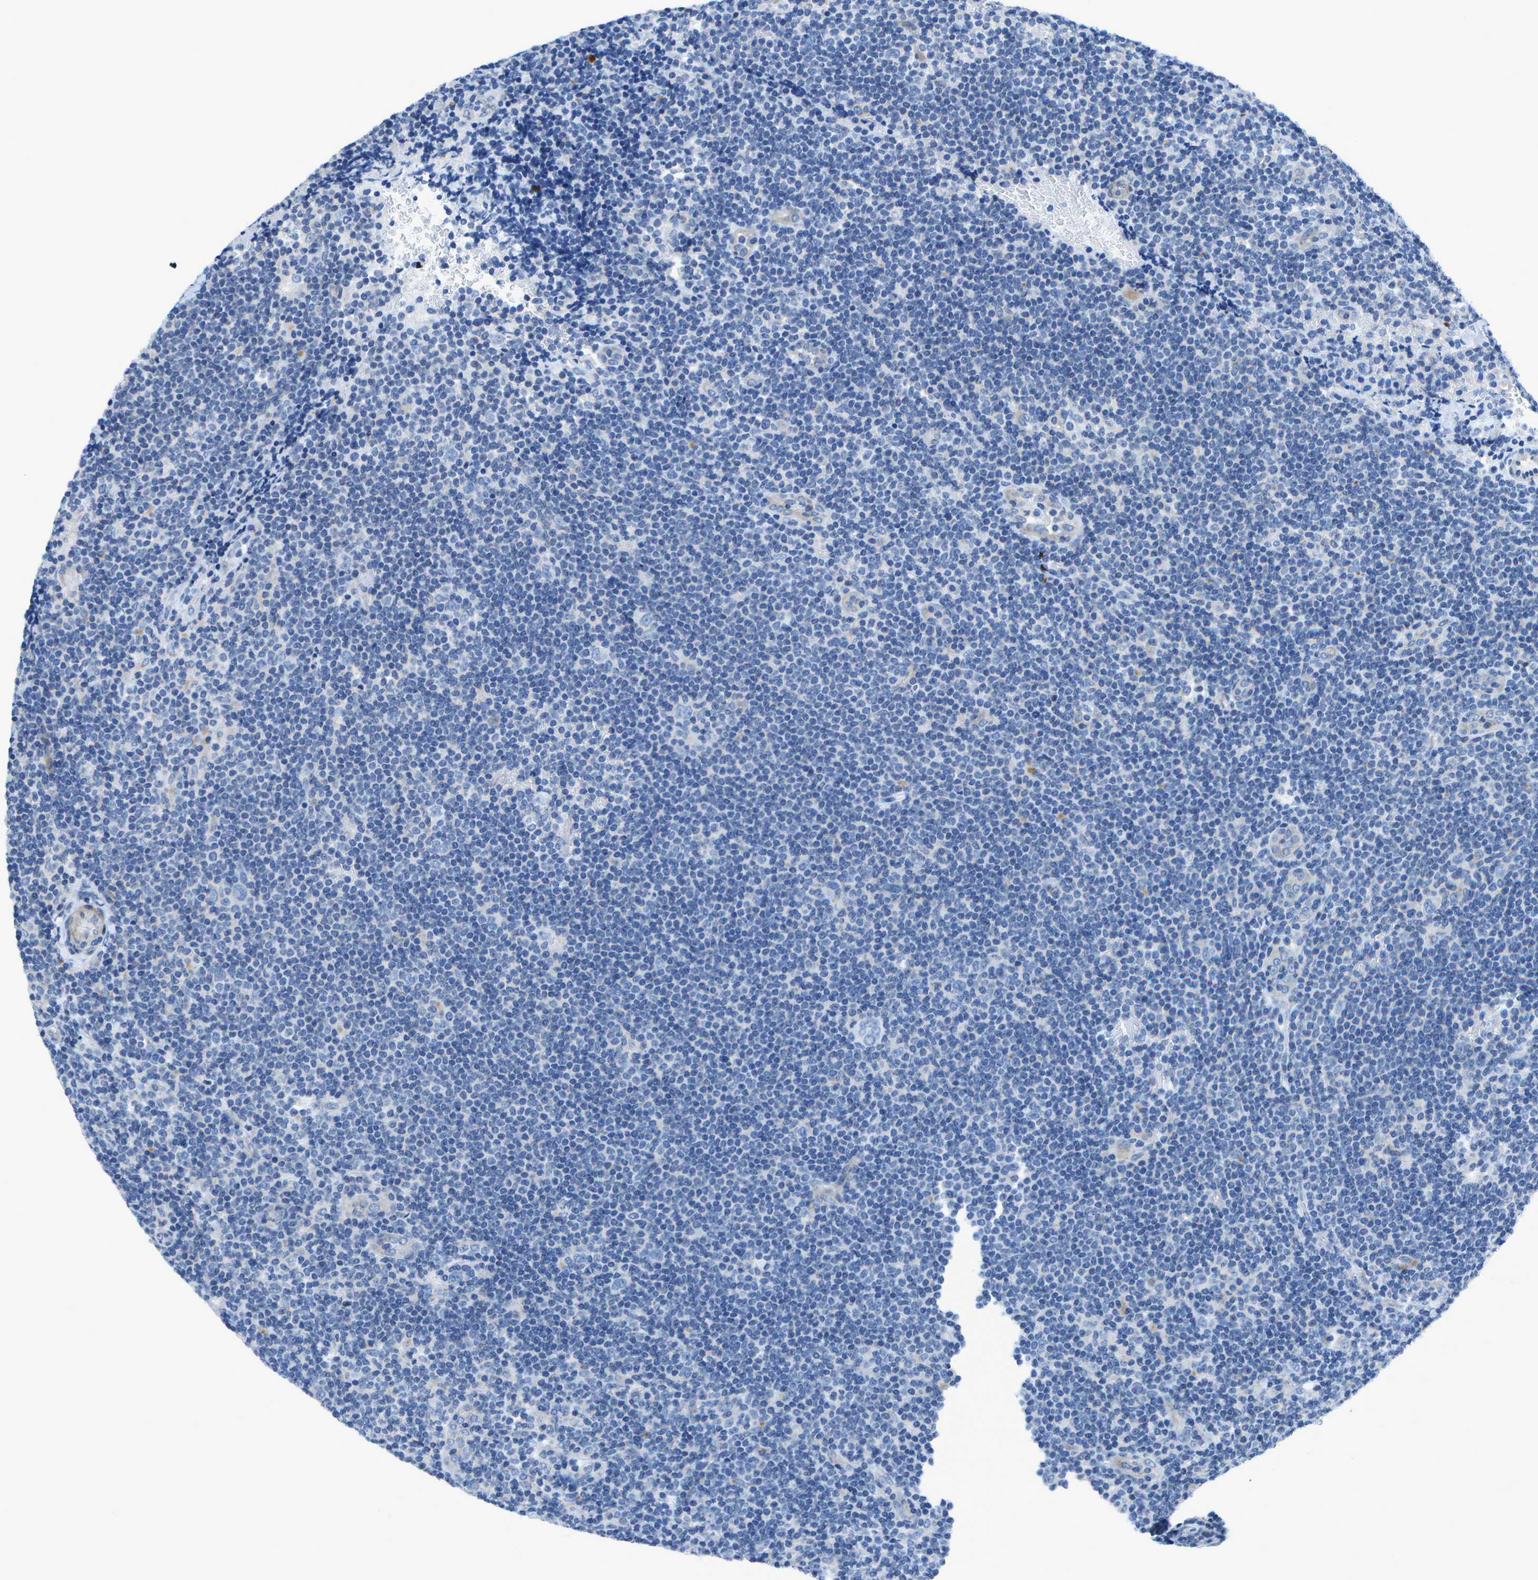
{"staining": {"intensity": "negative", "quantity": "none", "location": "none"}, "tissue": "lymphoma", "cell_type": "Tumor cells", "image_type": "cancer", "snomed": [{"axis": "morphology", "description": "Hodgkin's disease, NOS"}, {"axis": "topography", "description": "Lymph node"}], "caption": "Immunohistochemistry histopathology image of human lymphoma stained for a protein (brown), which exhibits no staining in tumor cells.", "gene": "DCT", "patient": {"sex": "female", "age": 57}}